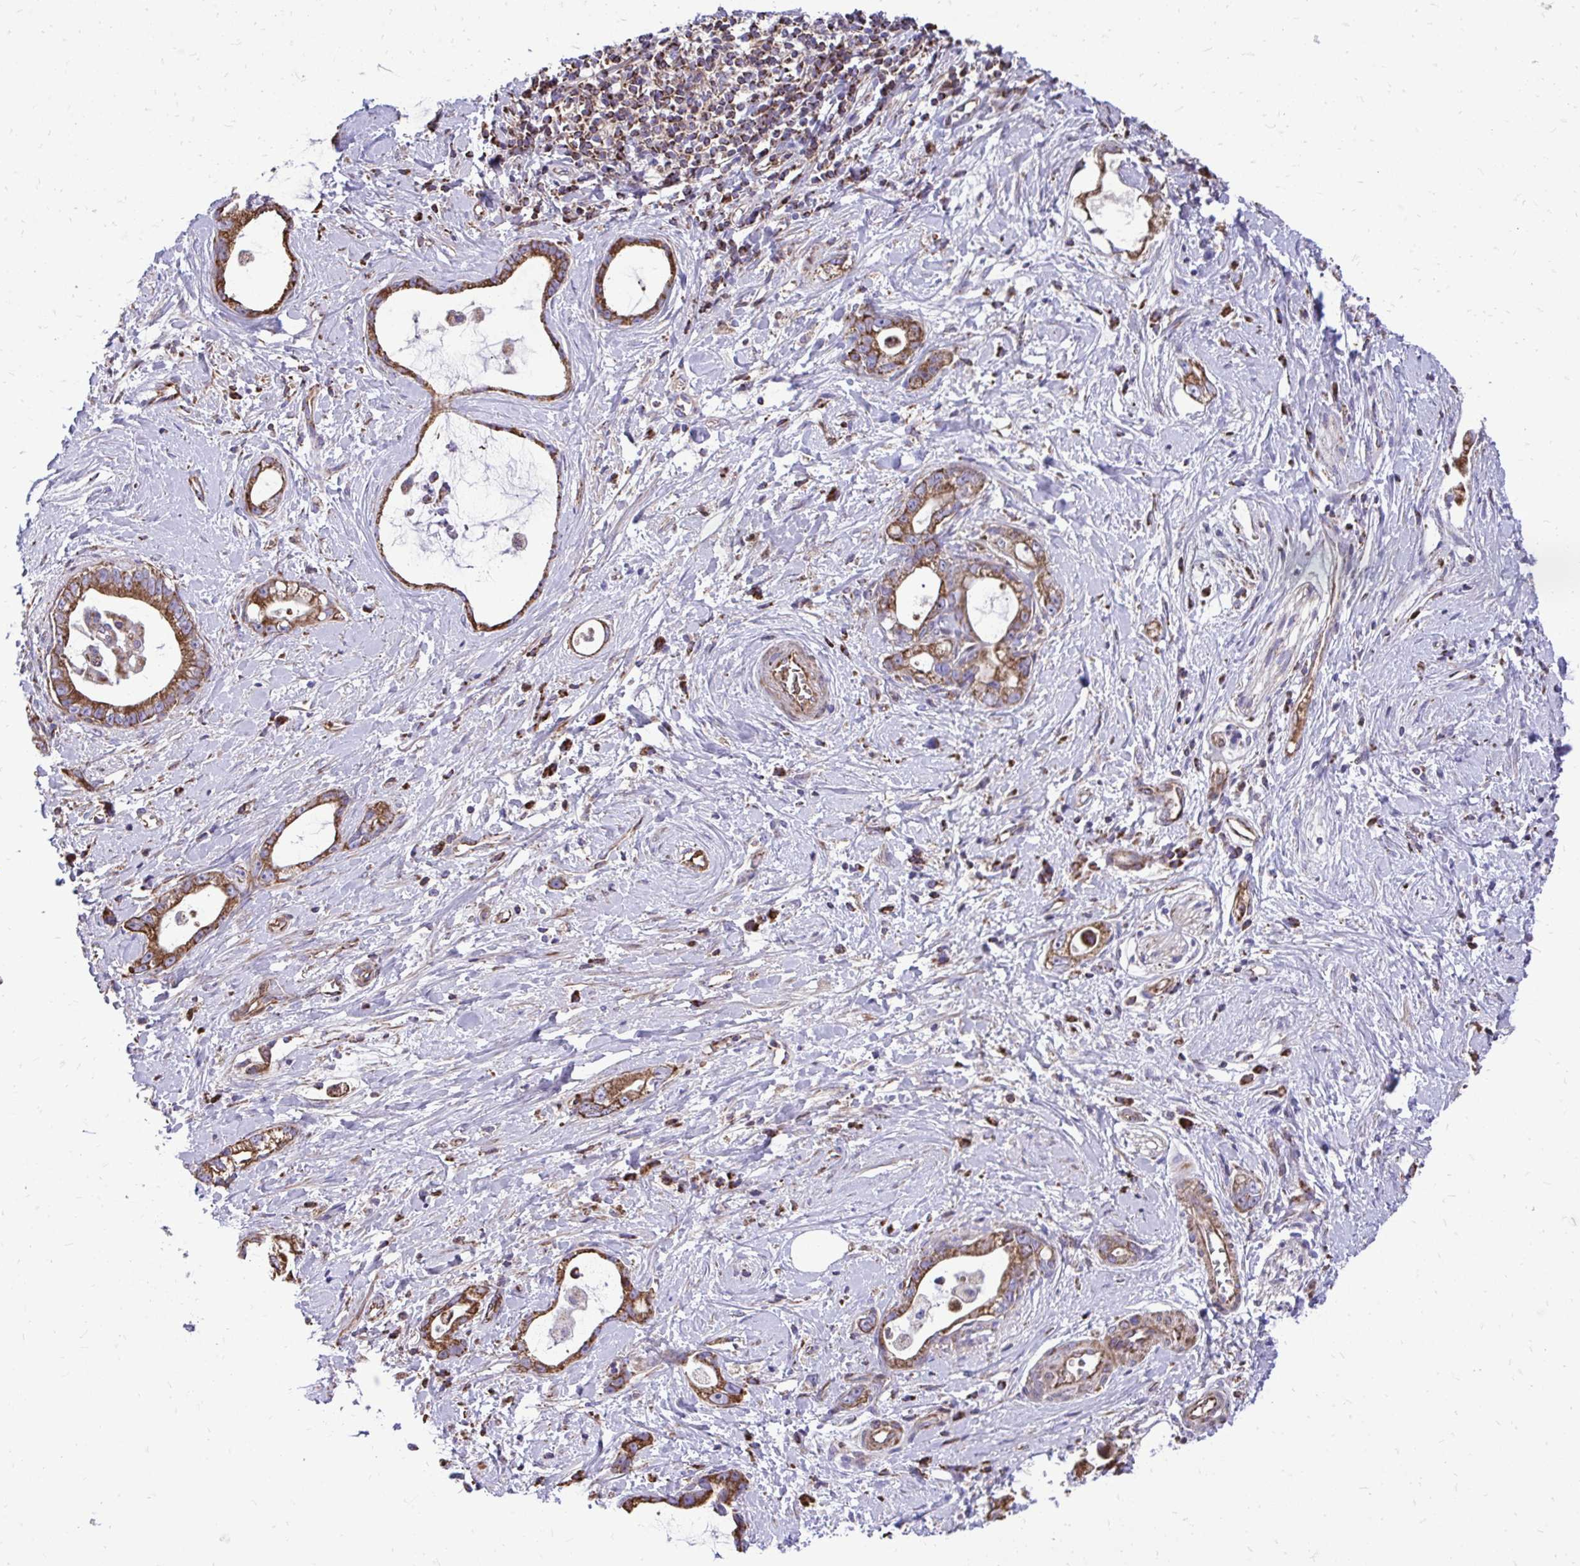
{"staining": {"intensity": "strong", "quantity": ">75%", "location": "cytoplasmic/membranous"}, "tissue": "stomach cancer", "cell_type": "Tumor cells", "image_type": "cancer", "snomed": [{"axis": "morphology", "description": "Adenocarcinoma, NOS"}, {"axis": "topography", "description": "Stomach"}], "caption": "Stomach adenocarcinoma stained with DAB (3,3'-diaminobenzidine) IHC displays high levels of strong cytoplasmic/membranous staining in about >75% of tumor cells.", "gene": "ATP13A2", "patient": {"sex": "male", "age": 55}}